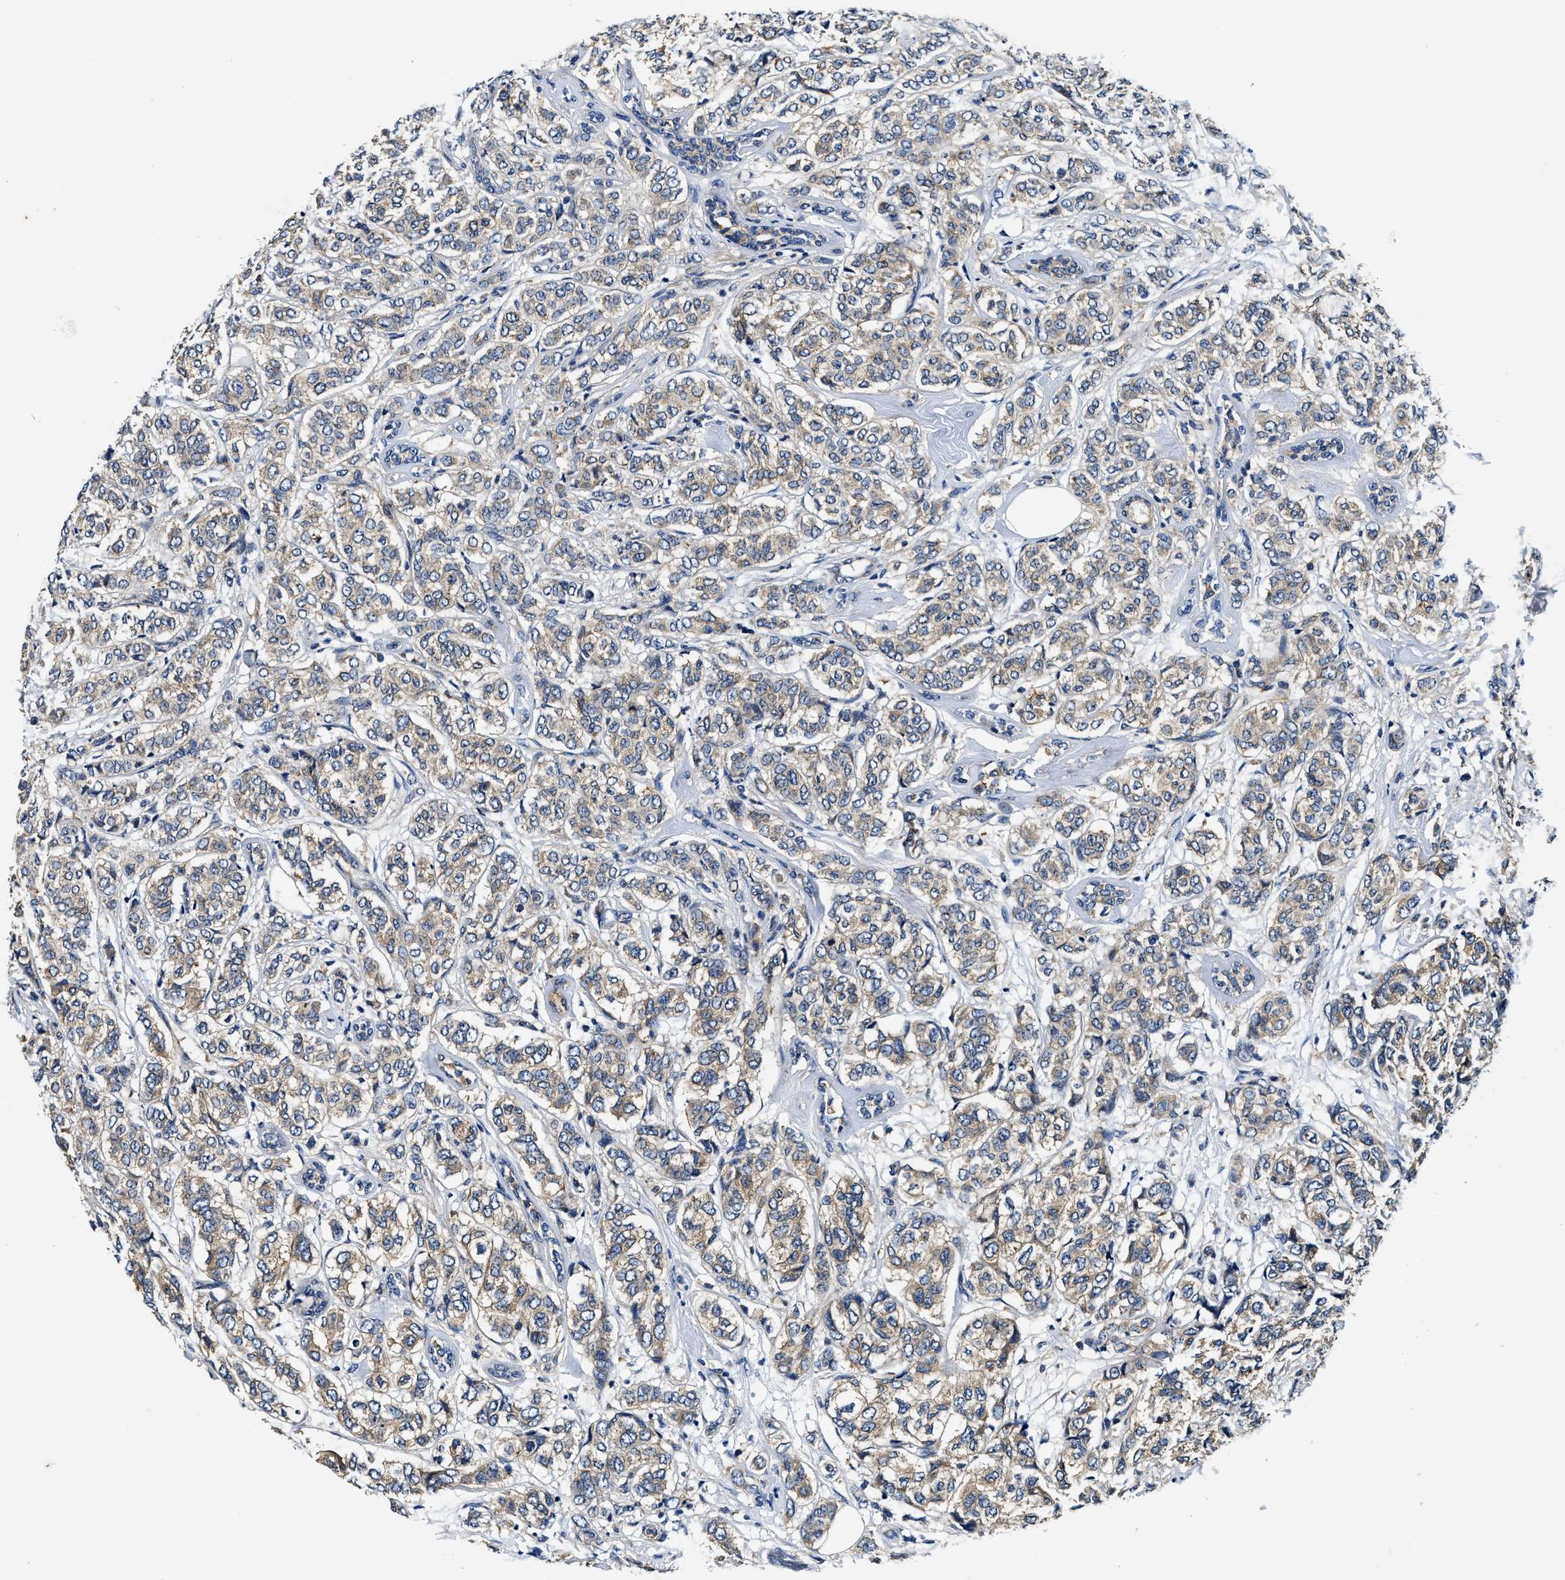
{"staining": {"intensity": "weak", "quantity": "<25%", "location": "cytoplasmic/membranous"}, "tissue": "breast cancer", "cell_type": "Tumor cells", "image_type": "cancer", "snomed": [{"axis": "morphology", "description": "Lobular carcinoma"}, {"axis": "topography", "description": "Breast"}], "caption": "DAB (3,3'-diaminobenzidine) immunohistochemical staining of human breast cancer exhibits no significant positivity in tumor cells.", "gene": "PI4KB", "patient": {"sex": "female", "age": 60}}